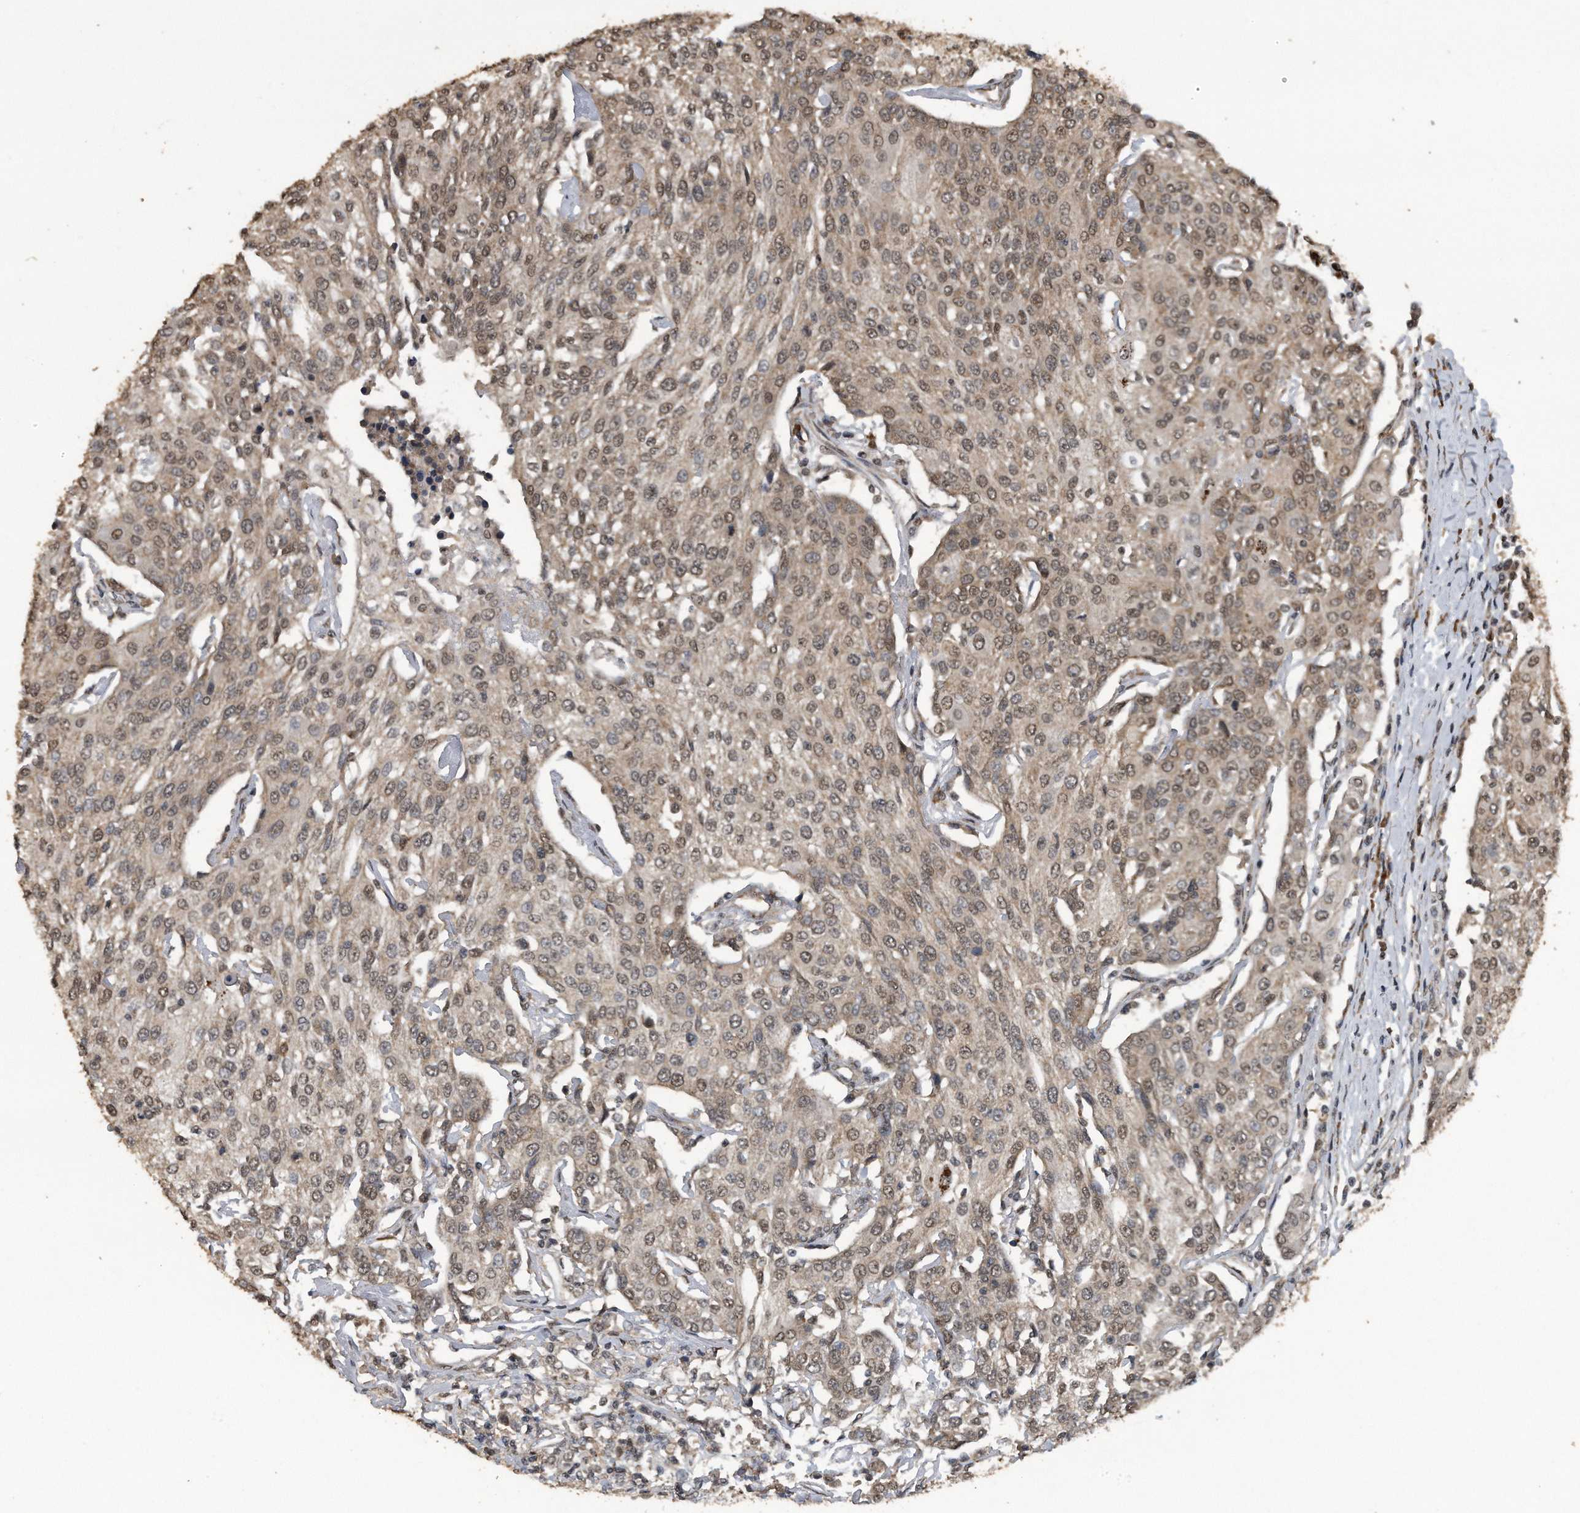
{"staining": {"intensity": "moderate", "quantity": ">75%", "location": "nuclear"}, "tissue": "urothelial cancer", "cell_type": "Tumor cells", "image_type": "cancer", "snomed": [{"axis": "morphology", "description": "Urothelial carcinoma, High grade"}, {"axis": "topography", "description": "Urinary bladder"}], "caption": "DAB (3,3'-diaminobenzidine) immunohistochemical staining of high-grade urothelial carcinoma demonstrates moderate nuclear protein expression in approximately >75% of tumor cells.", "gene": "CRYZL1", "patient": {"sex": "female", "age": 85}}